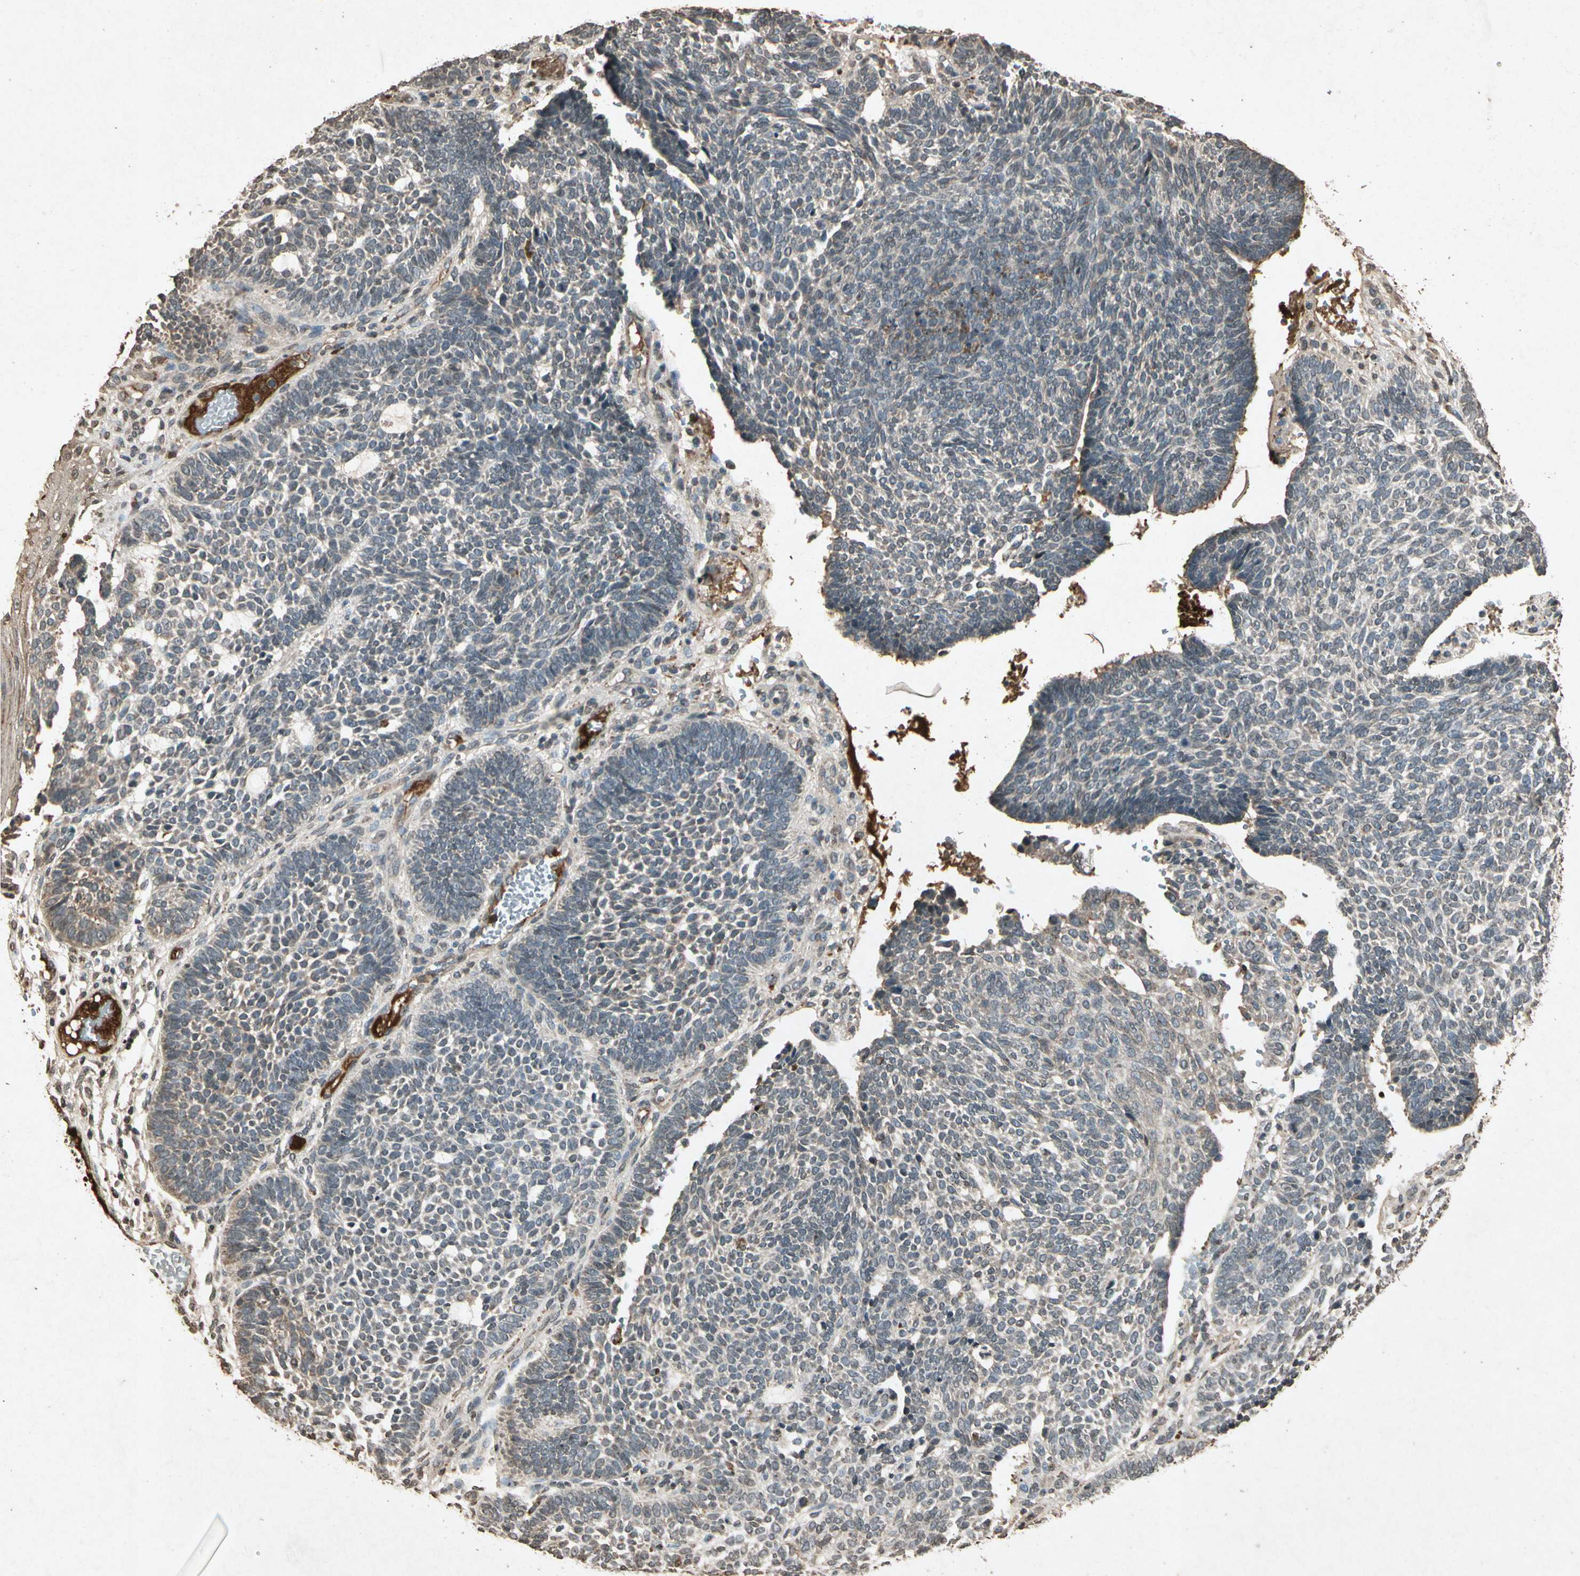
{"staining": {"intensity": "weak", "quantity": "25%-75%", "location": "cytoplasmic/membranous"}, "tissue": "skin cancer", "cell_type": "Tumor cells", "image_type": "cancer", "snomed": [{"axis": "morphology", "description": "Normal tissue, NOS"}, {"axis": "morphology", "description": "Basal cell carcinoma"}, {"axis": "topography", "description": "Skin"}], "caption": "An immunohistochemistry micrograph of neoplastic tissue is shown. Protein staining in brown highlights weak cytoplasmic/membranous positivity in basal cell carcinoma (skin) within tumor cells. The protein is shown in brown color, while the nuclei are stained blue.", "gene": "GC", "patient": {"sex": "male", "age": 87}}